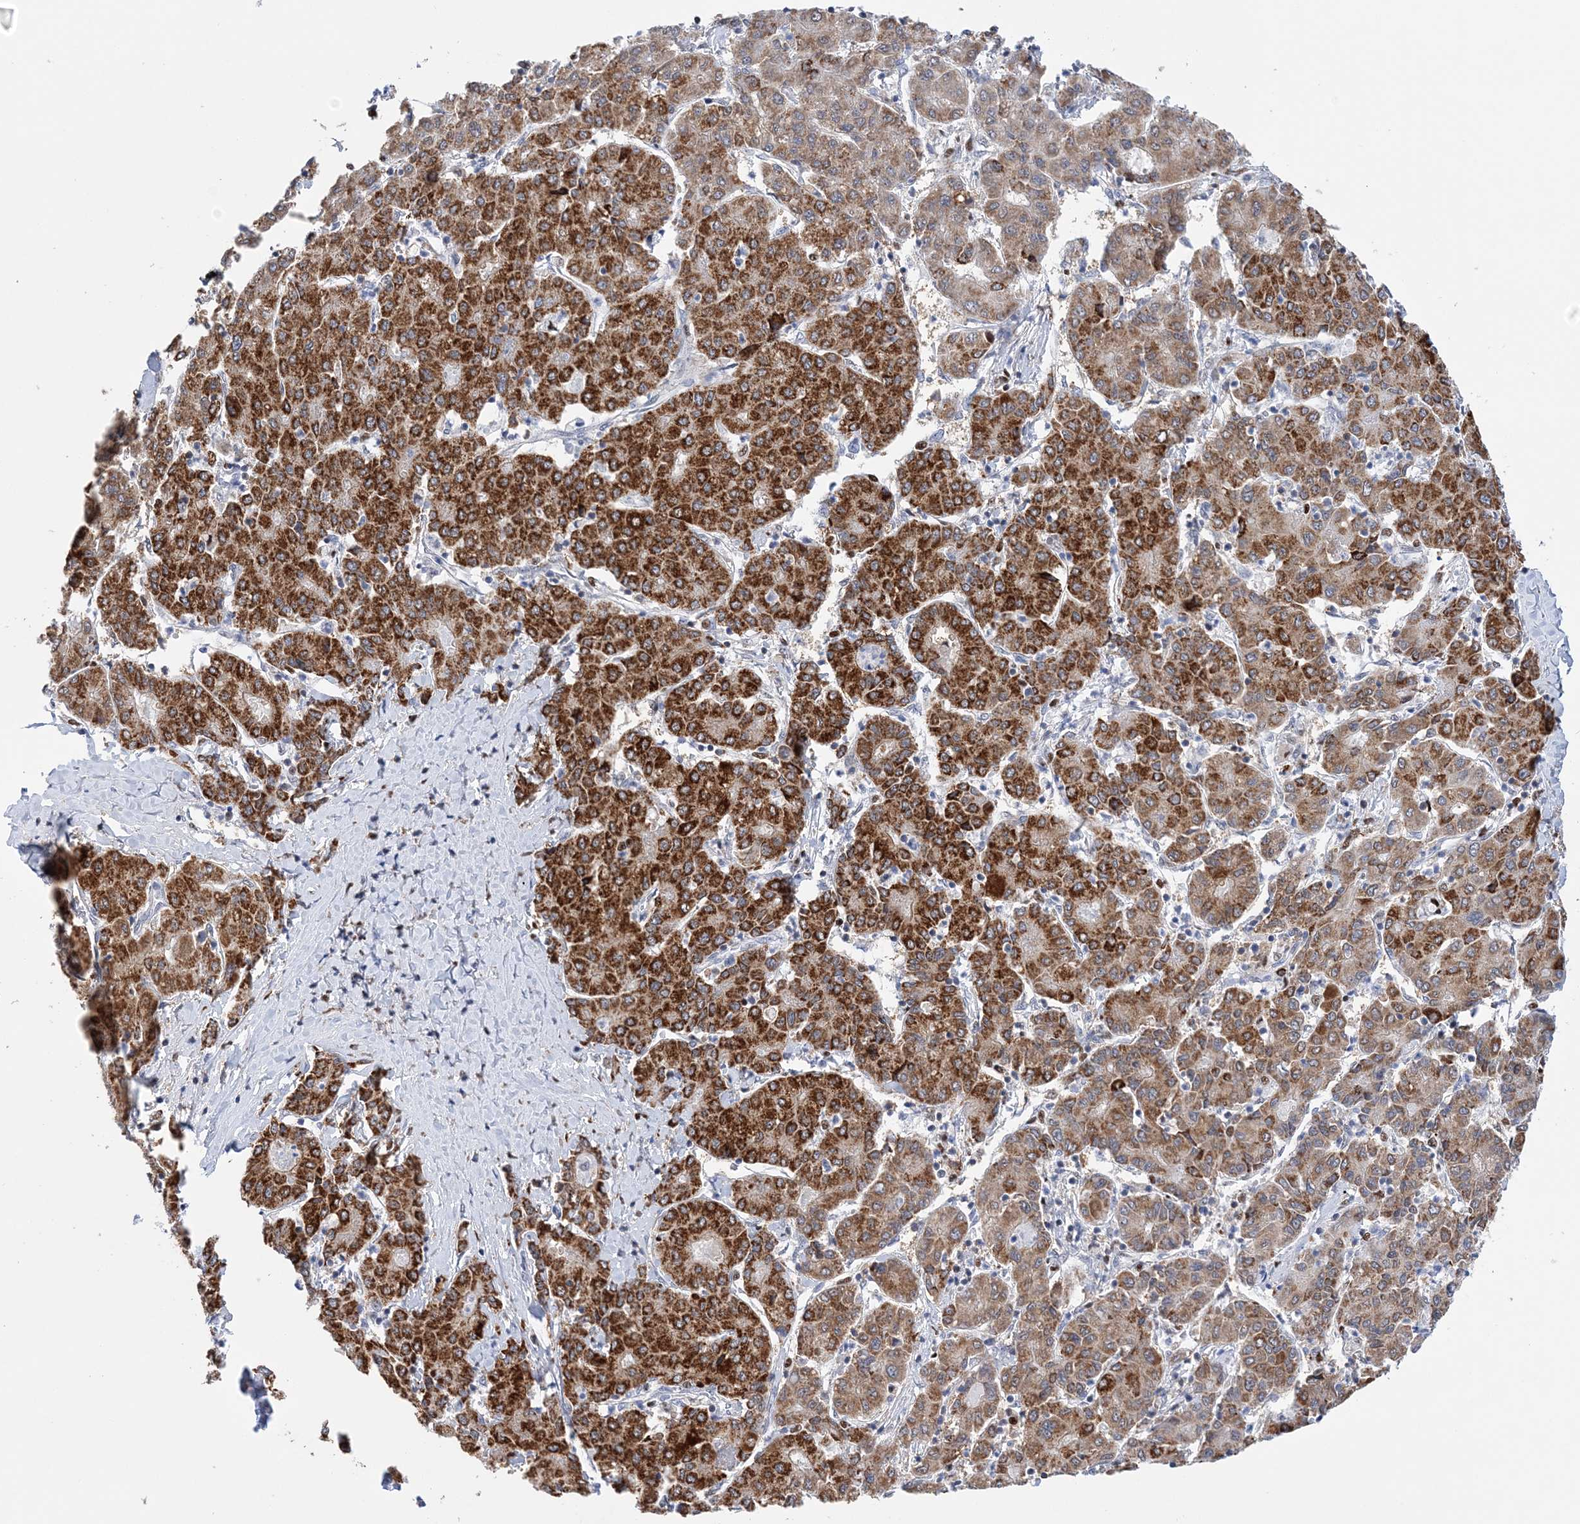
{"staining": {"intensity": "strong", "quantity": ">75%", "location": "cytoplasmic/membranous"}, "tissue": "liver cancer", "cell_type": "Tumor cells", "image_type": "cancer", "snomed": [{"axis": "morphology", "description": "Carcinoma, Hepatocellular, NOS"}, {"axis": "topography", "description": "Liver"}], "caption": "Protein staining exhibits strong cytoplasmic/membranous expression in about >75% of tumor cells in liver cancer.", "gene": "NIT2", "patient": {"sex": "male", "age": 65}}